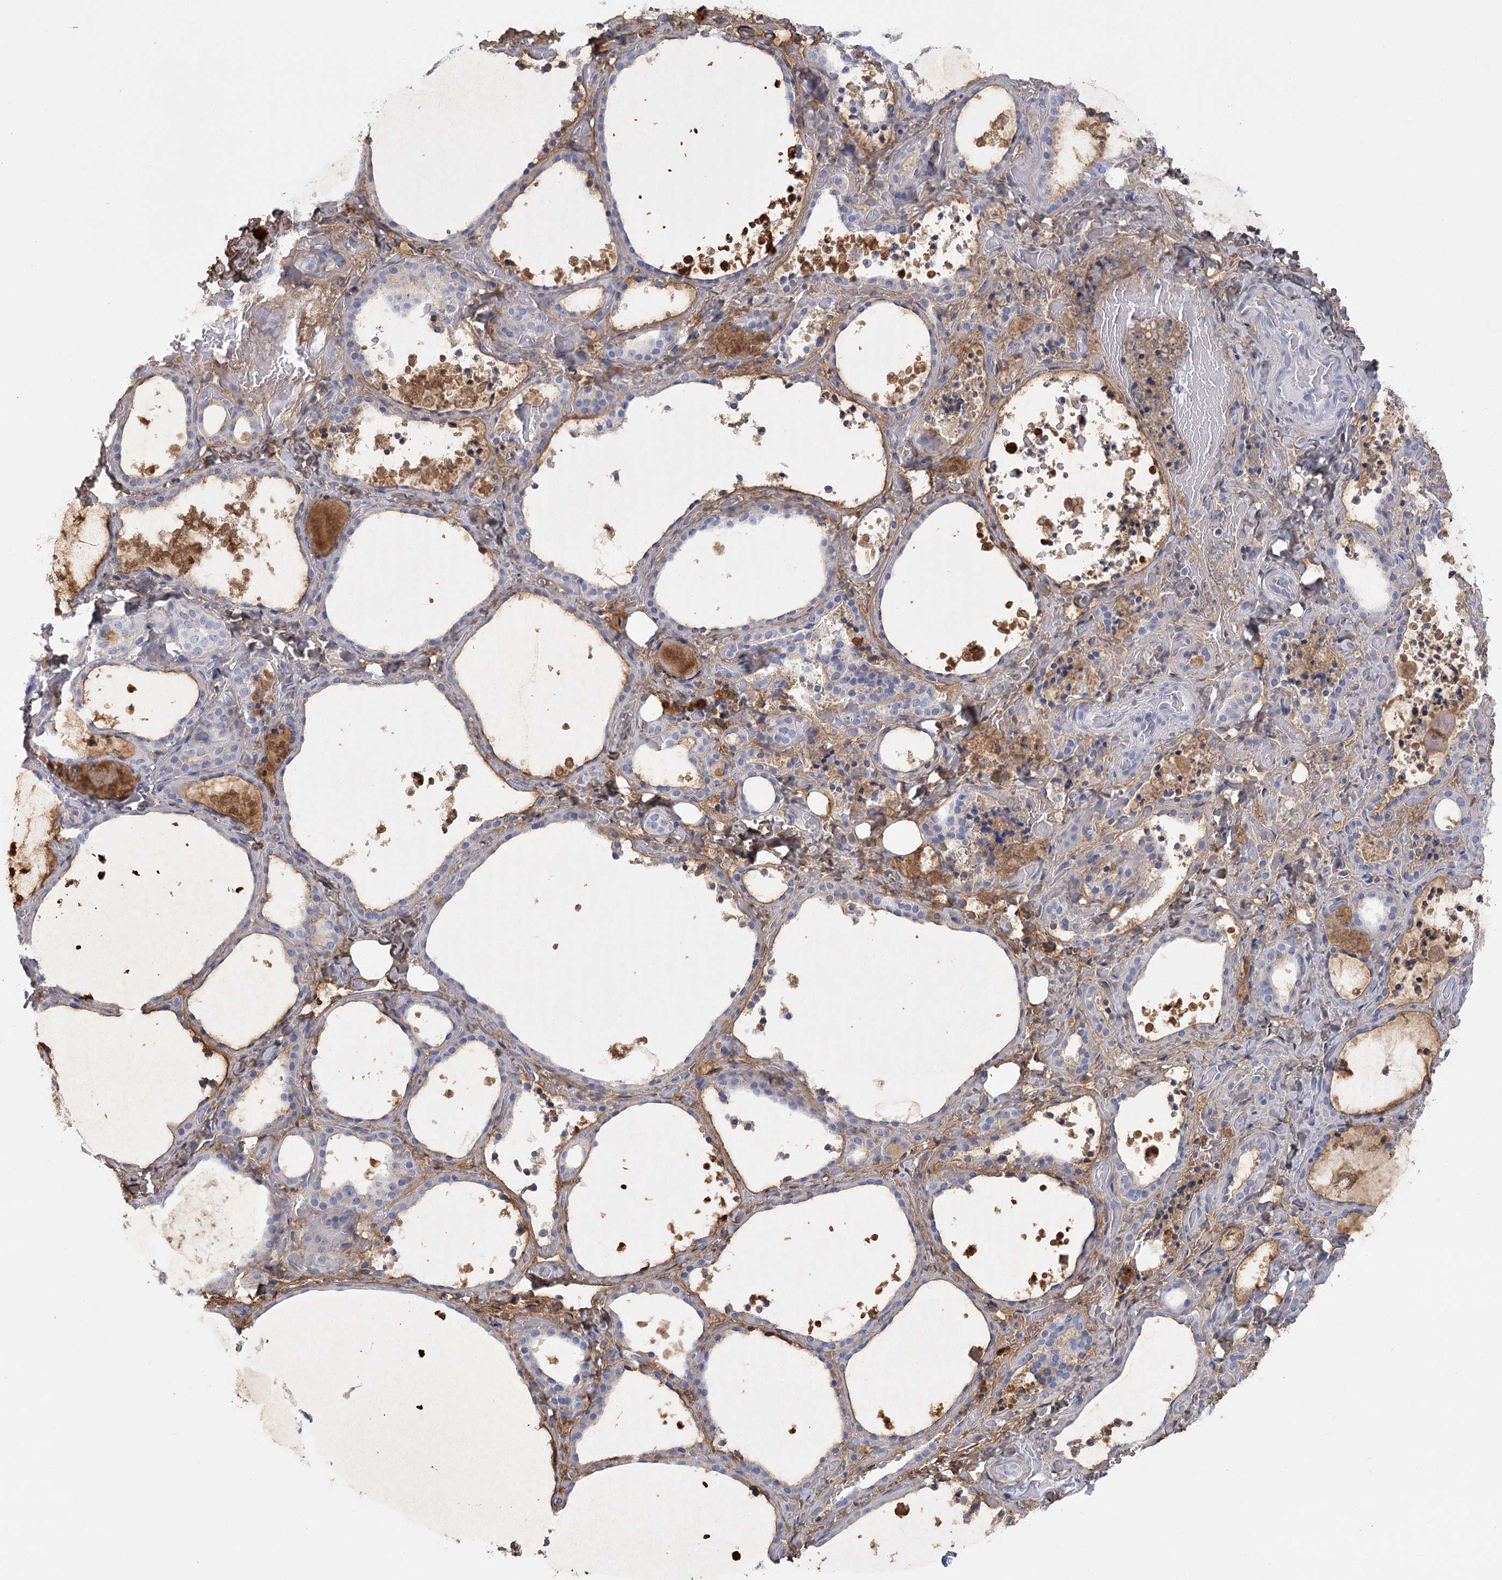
{"staining": {"intensity": "moderate", "quantity": "25%-75%", "location": "cytoplasmic/membranous"}, "tissue": "thyroid gland", "cell_type": "Glandular cells", "image_type": "normal", "snomed": [{"axis": "morphology", "description": "Normal tissue, NOS"}, {"axis": "topography", "description": "Thyroid gland"}], "caption": "About 25%-75% of glandular cells in unremarkable thyroid gland reveal moderate cytoplasmic/membranous protein expression as visualized by brown immunohistochemical staining.", "gene": "FAM76B", "patient": {"sex": "female", "age": 44}}